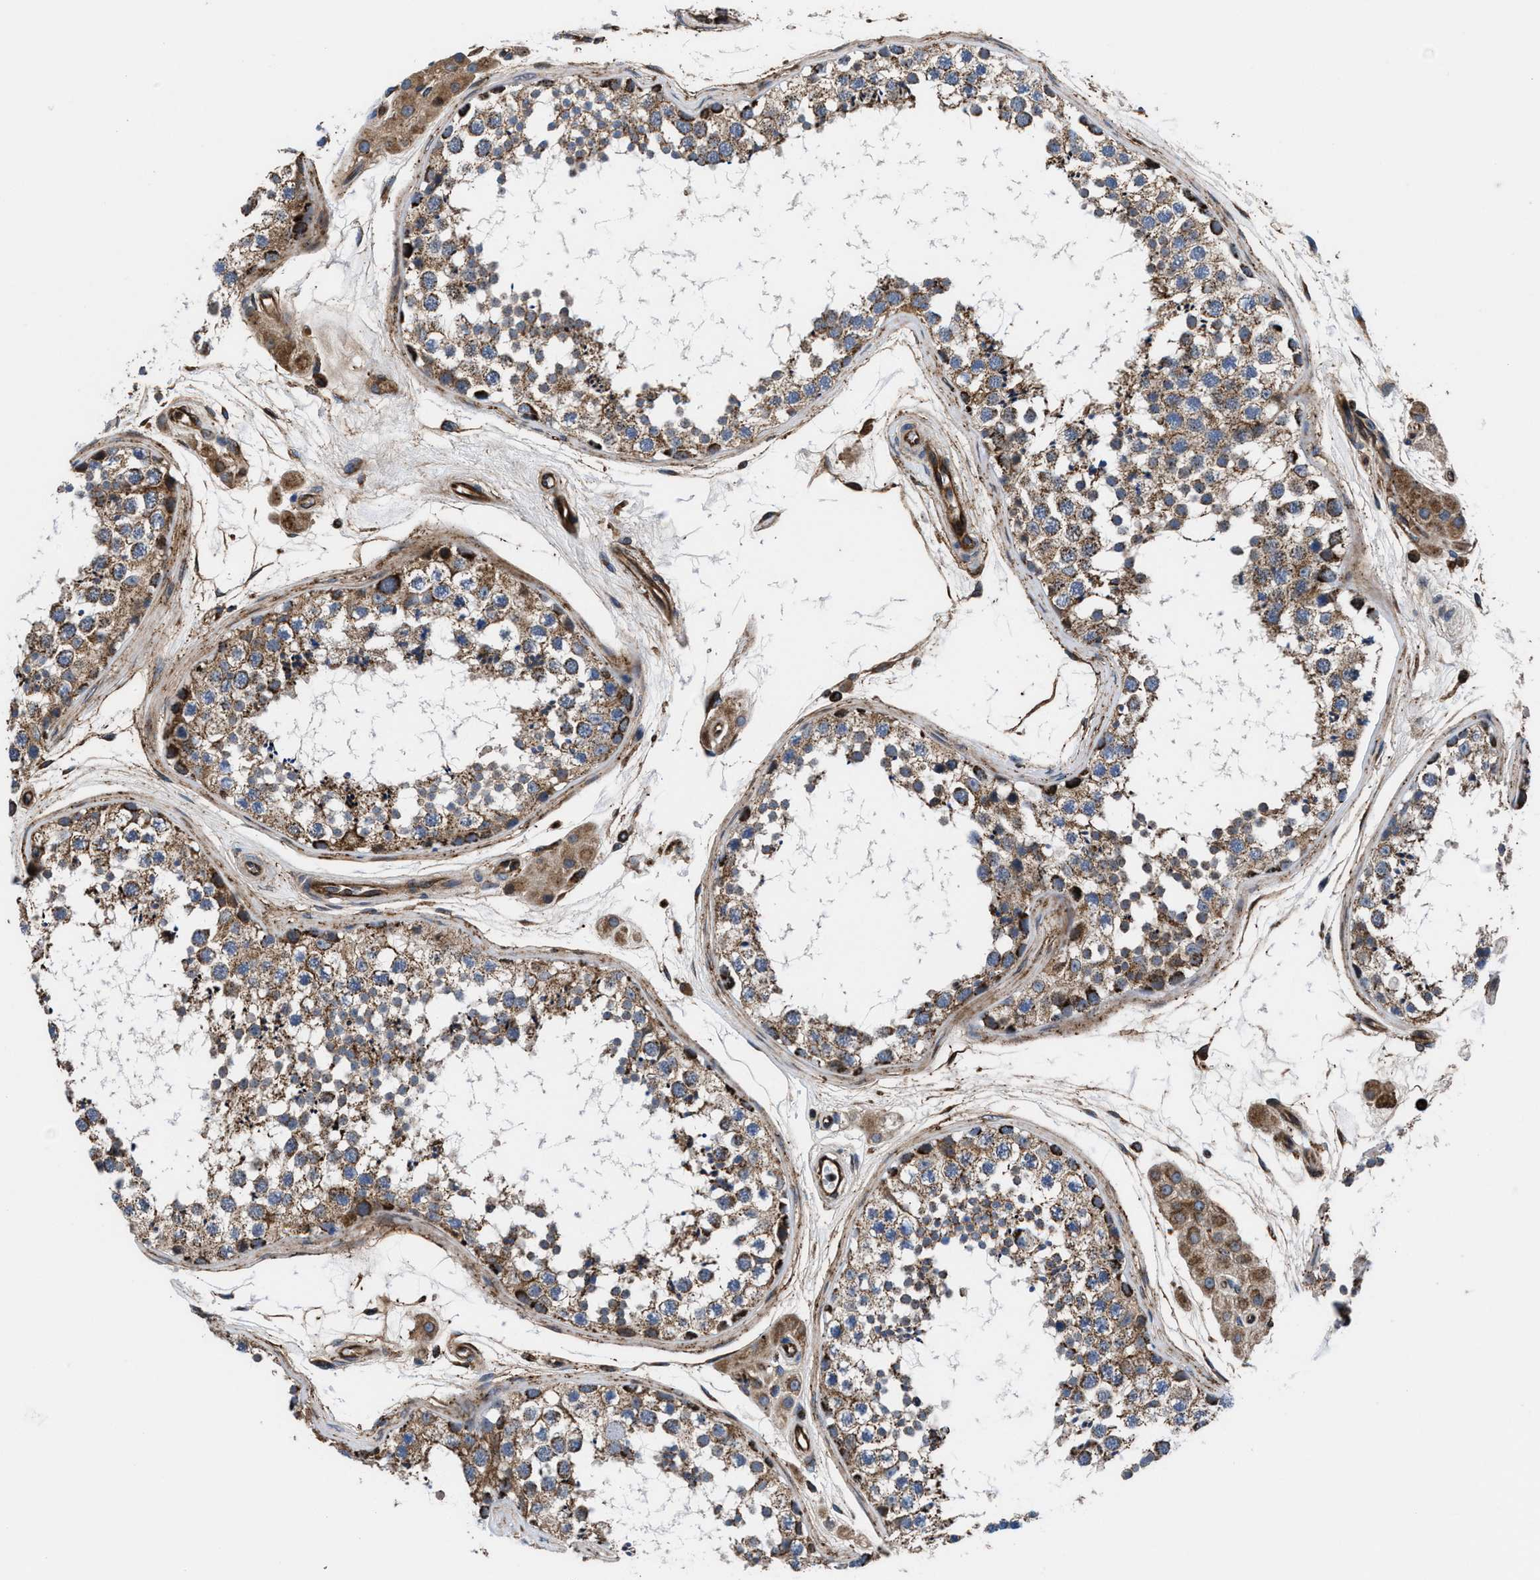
{"staining": {"intensity": "moderate", "quantity": ">75%", "location": "cytoplasmic/membranous"}, "tissue": "testis", "cell_type": "Cells in seminiferous ducts", "image_type": "normal", "snomed": [{"axis": "morphology", "description": "Normal tissue, NOS"}, {"axis": "topography", "description": "Testis"}], "caption": "DAB (3,3'-diaminobenzidine) immunohistochemical staining of normal human testis exhibits moderate cytoplasmic/membranous protein expression in approximately >75% of cells in seminiferous ducts.", "gene": "PRR15L", "patient": {"sex": "male", "age": 56}}